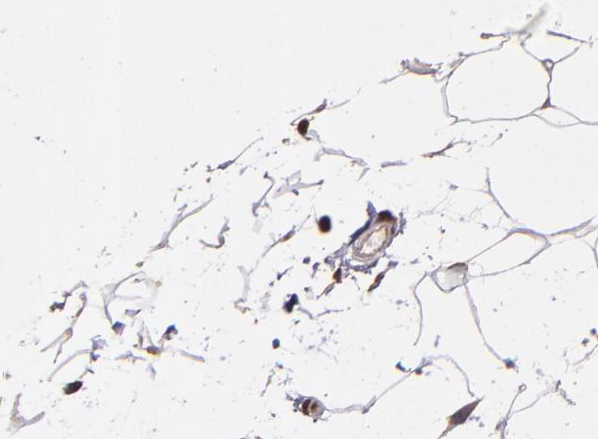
{"staining": {"intensity": "moderate", "quantity": ">75%", "location": "cytoplasmic/membranous"}, "tissue": "adipose tissue", "cell_type": "Adipocytes", "image_type": "normal", "snomed": [{"axis": "morphology", "description": "Normal tissue, NOS"}, {"axis": "morphology", "description": "Duct carcinoma"}, {"axis": "topography", "description": "Breast"}, {"axis": "topography", "description": "Adipose tissue"}], "caption": "The photomicrograph exhibits a brown stain indicating the presence of a protein in the cytoplasmic/membranous of adipocytes in adipose tissue. (DAB (3,3'-diaminobenzidine) IHC with brightfield microscopy, high magnification).", "gene": "SLC2A3", "patient": {"sex": "female", "age": 37}}